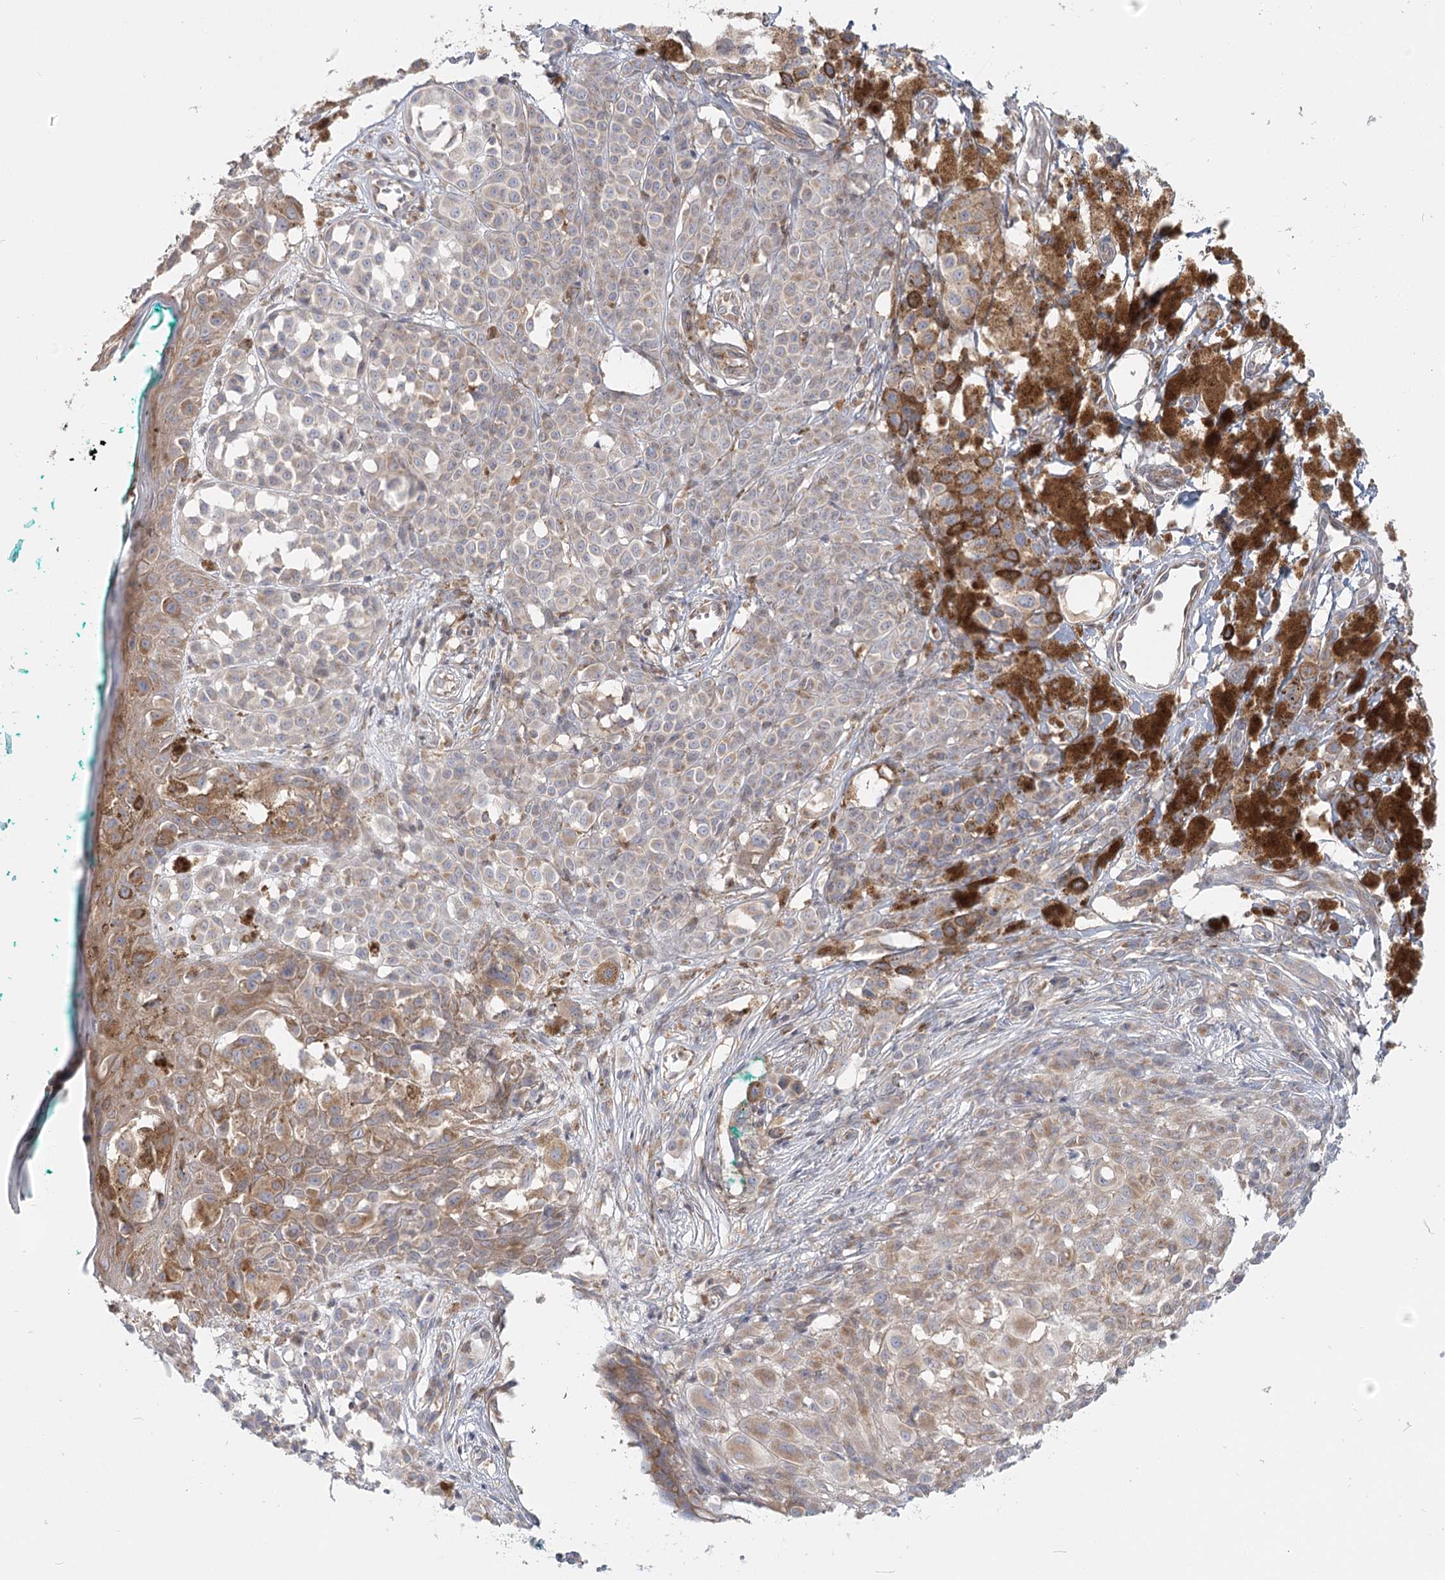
{"staining": {"intensity": "strong", "quantity": "<25%", "location": "cytoplasmic/membranous"}, "tissue": "melanoma", "cell_type": "Tumor cells", "image_type": "cancer", "snomed": [{"axis": "morphology", "description": "Malignant melanoma, NOS"}, {"axis": "topography", "description": "Skin of leg"}], "caption": "A high-resolution micrograph shows IHC staining of melanoma, which exhibits strong cytoplasmic/membranous positivity in about <25% of tumor cells.", "gene": "MTMR3", "patient": {"sex": "female", "age": 72}}